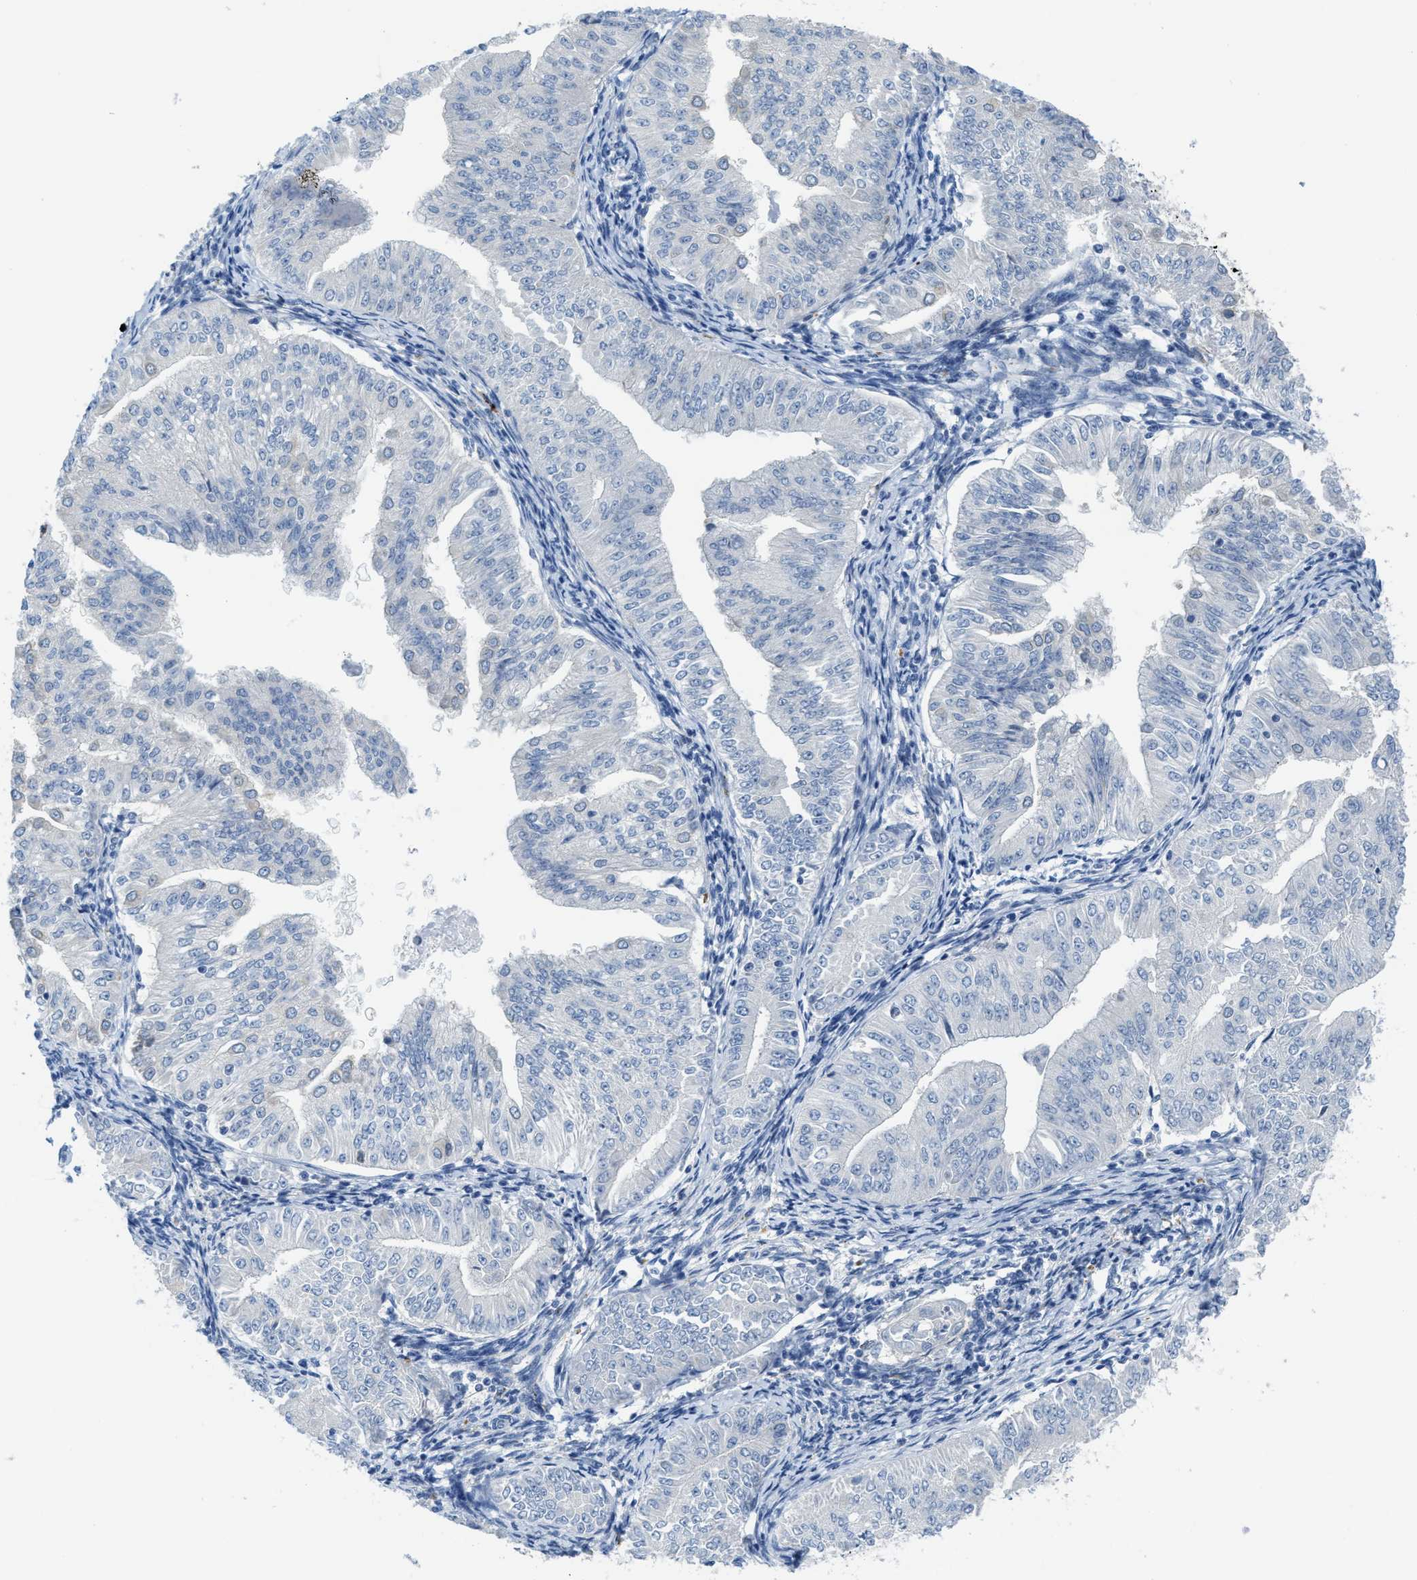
{"staining": {"intensity": "negative", "quantity": "none", "location": "none"}, "tissue": "endometrial cancer", "cell_type": "Tumor cells", "image_type": "cancer", "snomed": [{"axis": "morphology", "description": "Normal tissue, NOS"}, {"axis": "morphology", "description": "Adenocarcinoma, NOS"}, {"axis": "topography", "description": "Endometrium"}], "caption": "Endometrial cancer (adenocarcinoma) was stained to show a protein in brown. There is no significant expression in tumor cells.", "gene": "KLHDC10", "patient": {"sex": "female", "age": 53}}